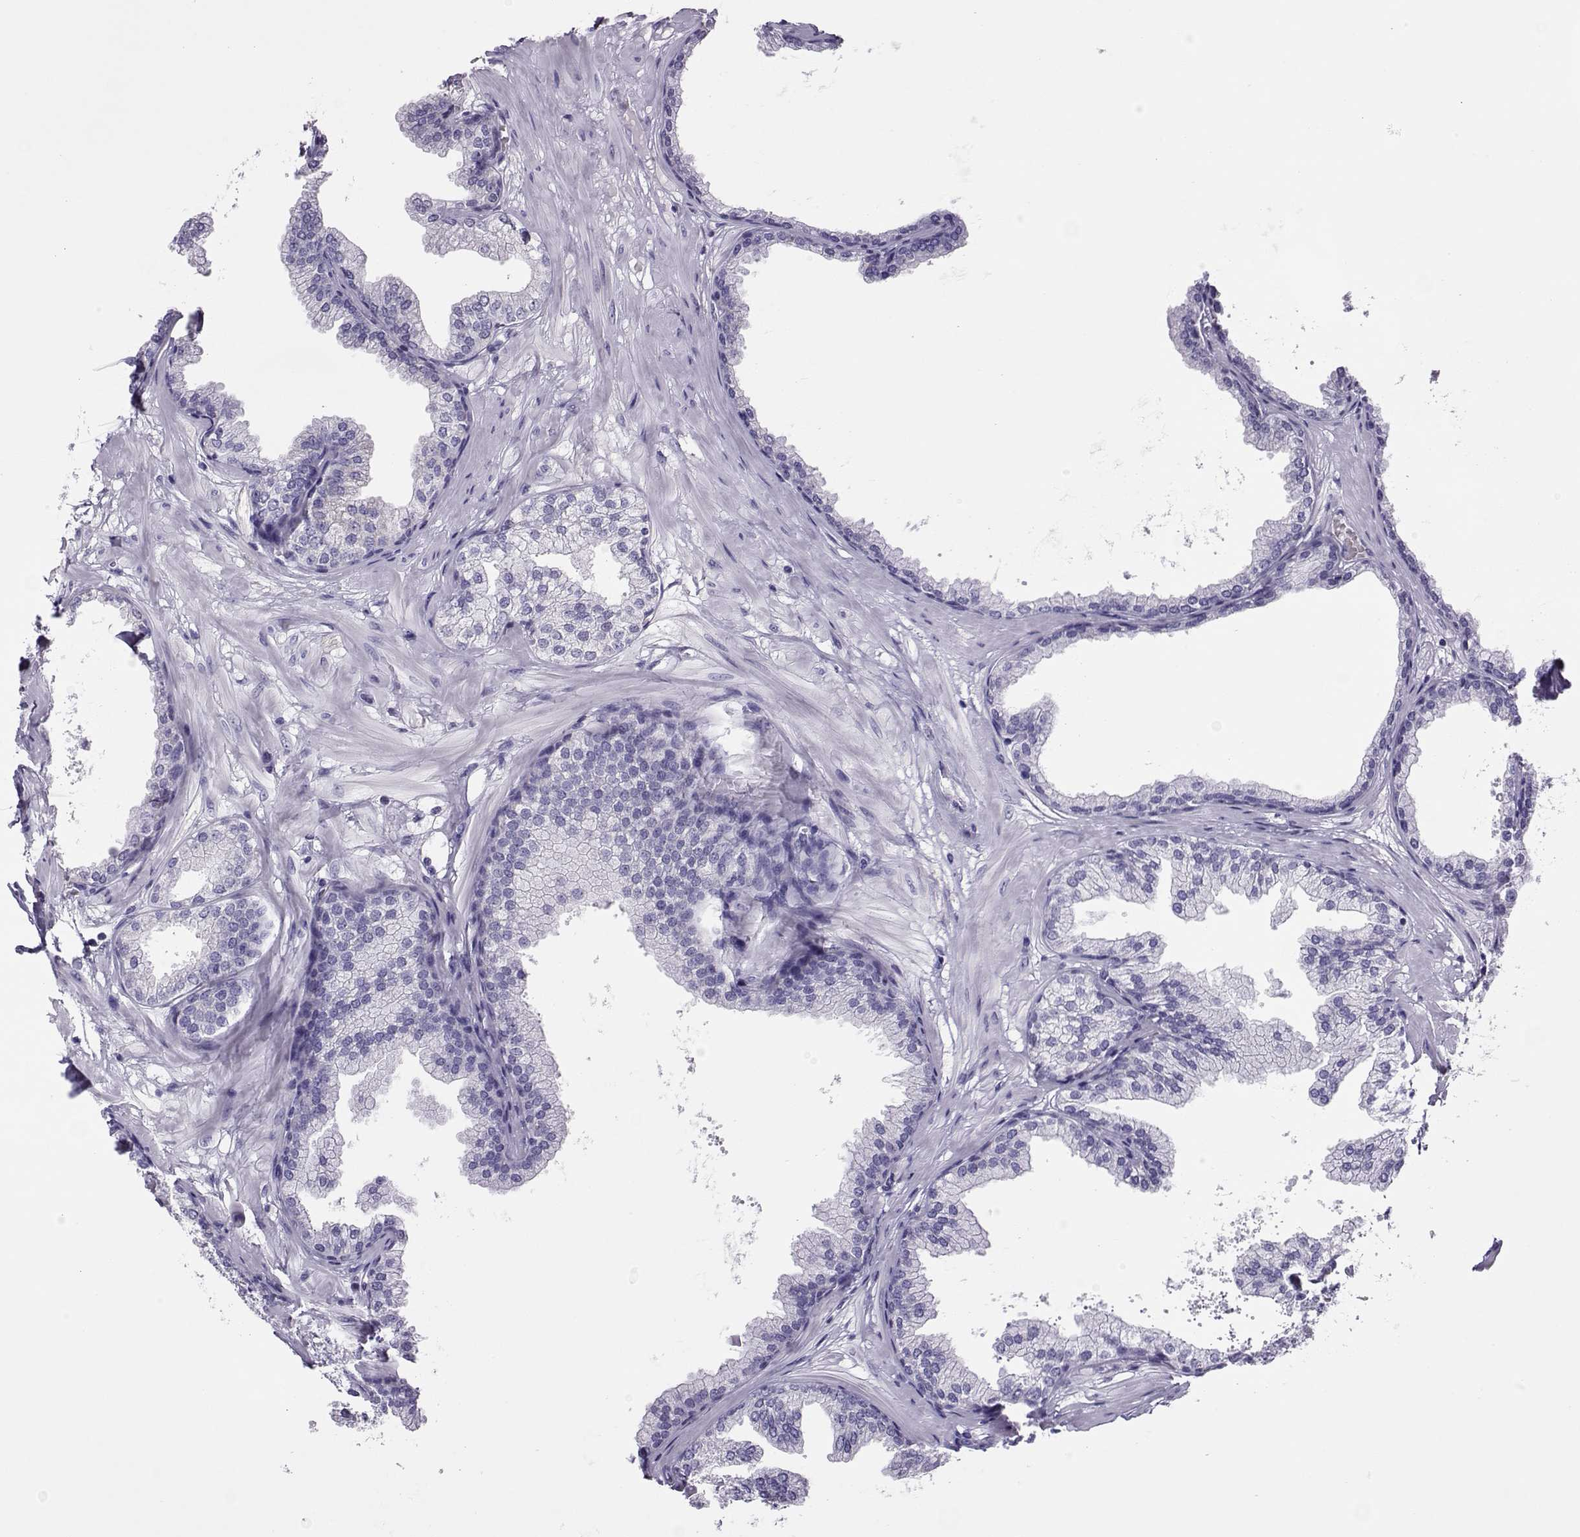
{"staining": {"intensity": "negative", "quantity": "none", "location": "none"}, "tissue": "prostate", "cell_type": "Glandular cells", "image_type": "normal", "snomed": [{"axis": "morphology", "description": "Normal tissue, NOS"}, {"axis": "topography", "description": "Prostate"}], "caption": "The histopathology image shows no significant positivity in glandular cells of prostate. The staining is performed using DAB (3,3'-diaminobenzidine) brown chromogen with nuclei counter-stained in using hematoxylin.", "gene": "LINGO1", "patient": {"sex": "male", "age": 37}}